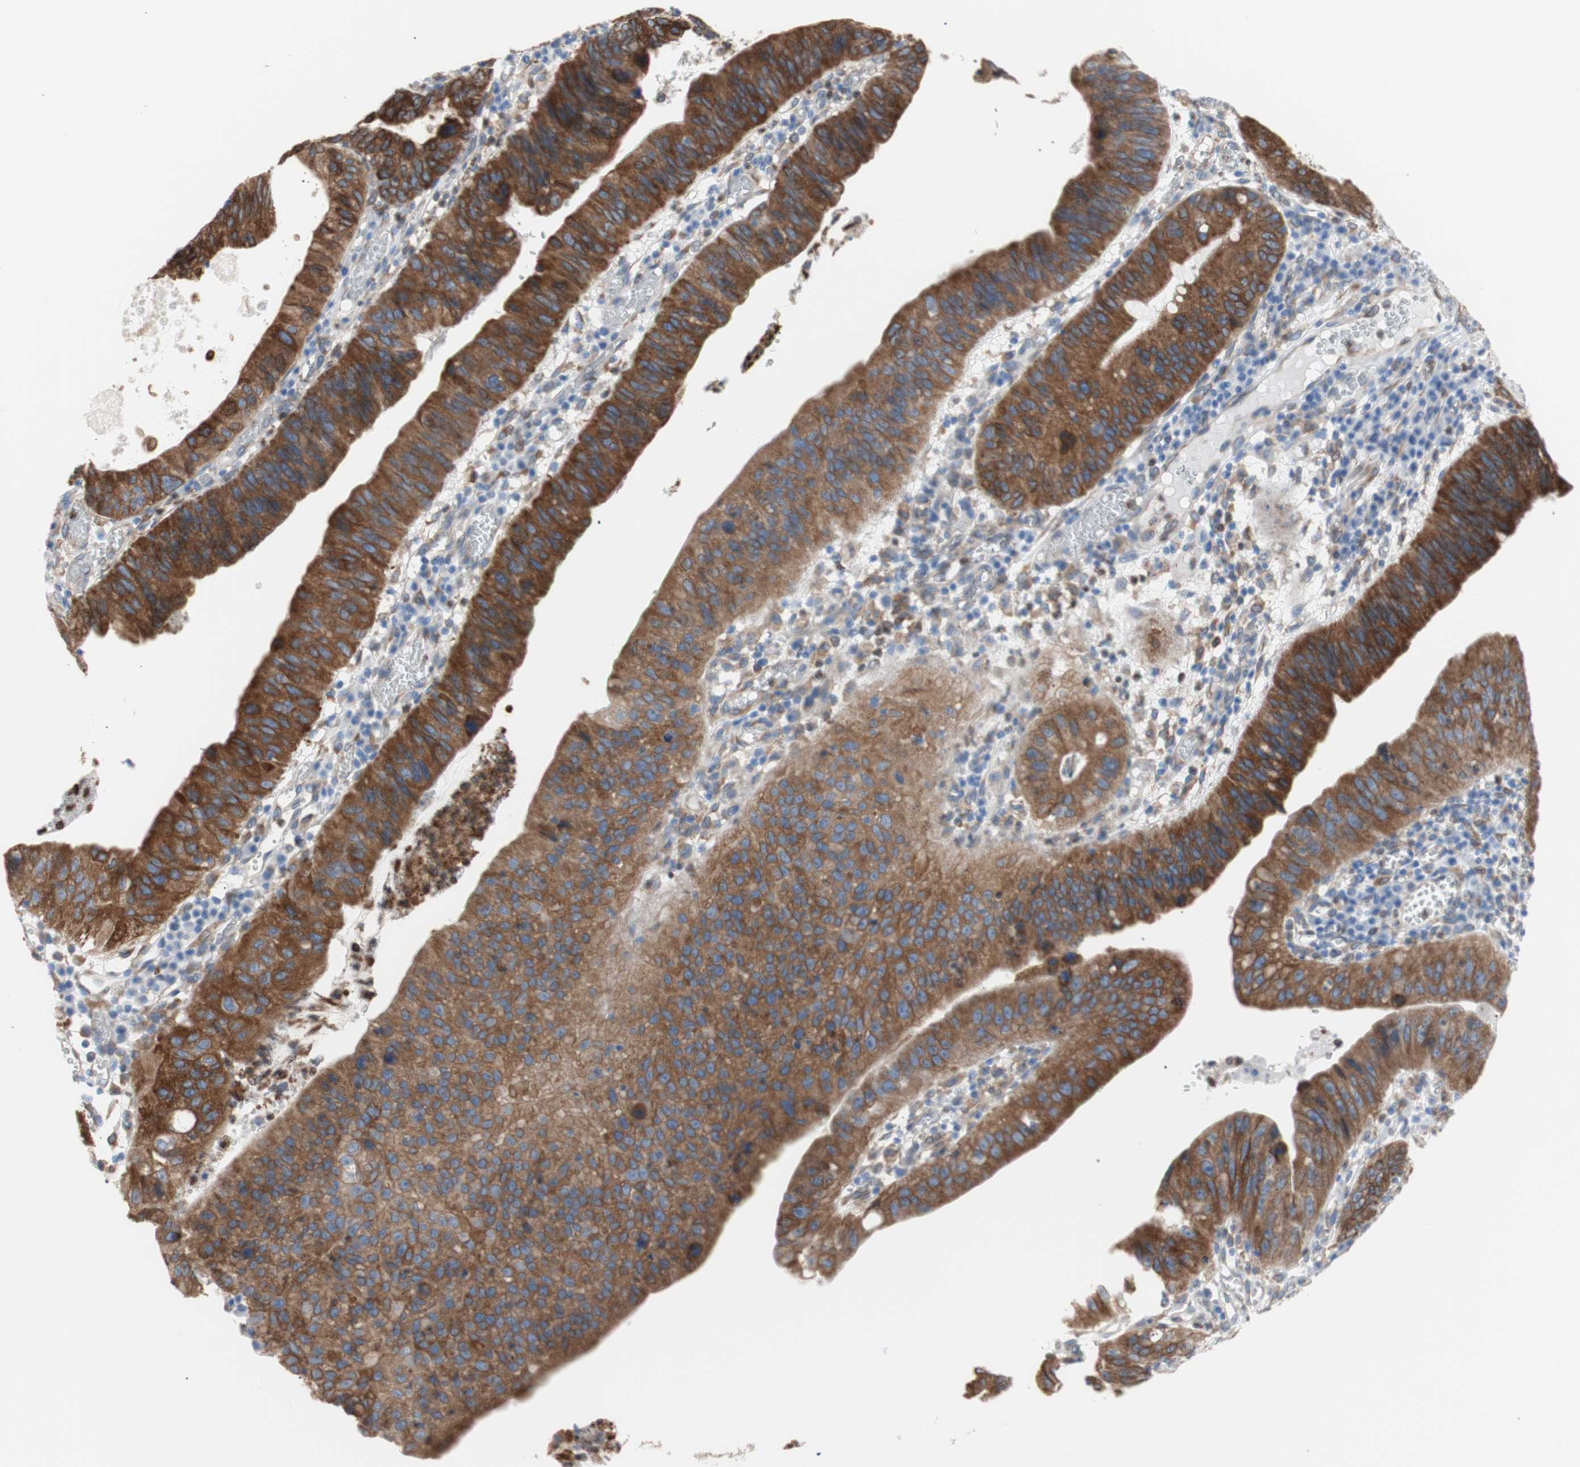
{"staining": {"intensity": "strong", "quantity": ">75%", "location": "cytoplasmic/membranous"}, "tissue": "stomach cancer", "cell_type": "Tumor cells", "image_type": "cancer", "snomed": [{"axis": "morphology", "description": "Adenocarcinoma, NOS"}, {"axis": "topography", "description": "Stomach"}], "caption": "A high amount of strong cytoplasmic/membranous staining is identified in about >75% of tumor cells in stomach cancer tissue. (DAB = brown stain, brightfield microscopy at high magnification).", "gene": "ERLIN1", "patient": {"sex": "male", "age": 59}}